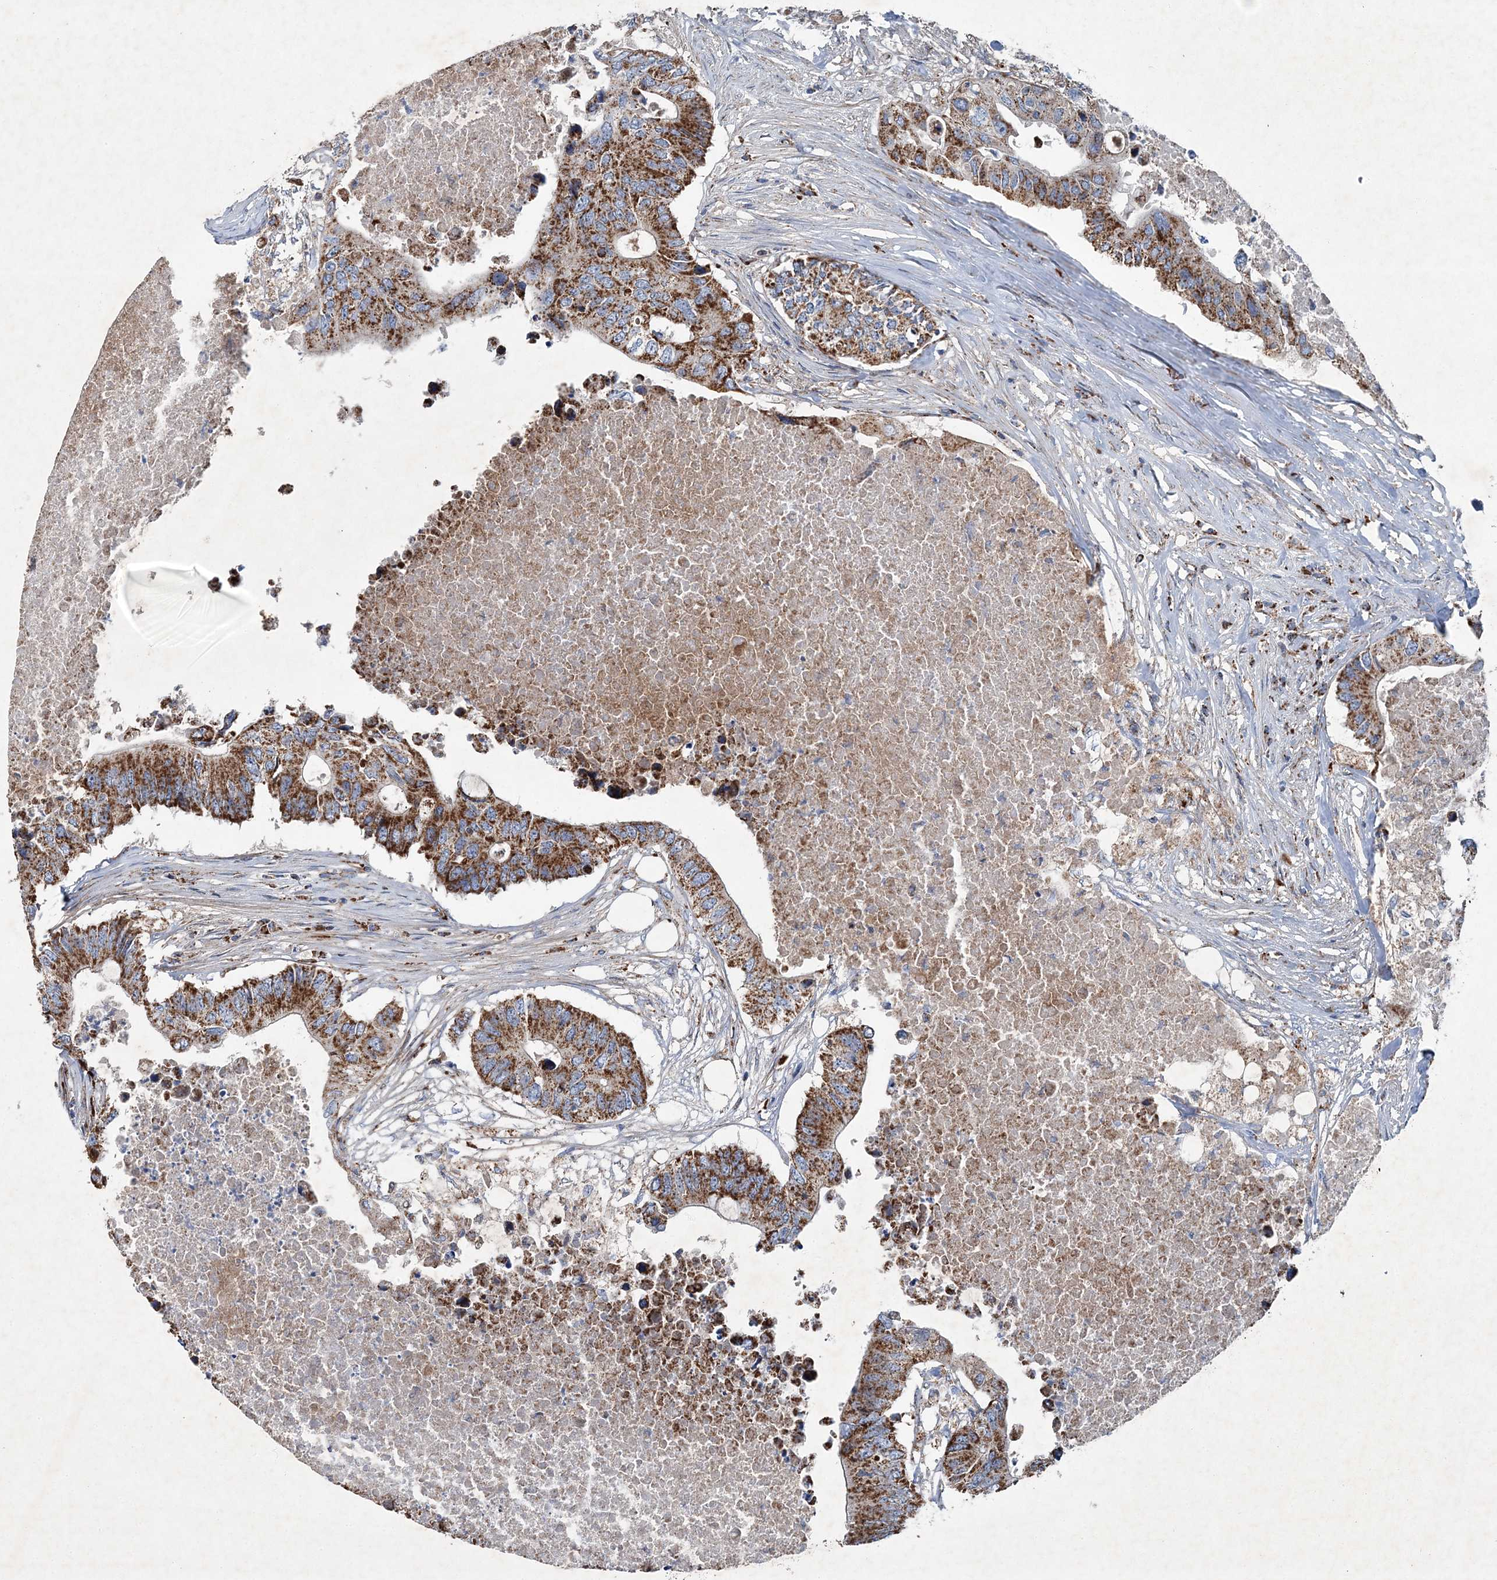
{"staining": {"intensity": "strong", "quantity": ">75%", "location": "cytoplasmic/membranous"}, "tissue": "colorectal cancer", "cell_type": "Tumor cells", "image_type": "cancer", "snomed": [{"axis": "morphology", "description": "Adenocarcinoma, NOS"}, {"axis": "topography", "description": "Colon"}], "caption": "A micrograph showing strong cytoplasmic/membranous positivity in approximately >75% of tumor cells in colorectal cancer (adenocarcinoma), as visualized by brown immunohistochemical staining.", "gene": "SPAG16", "patient": {"sex": "male", "age": 71}}